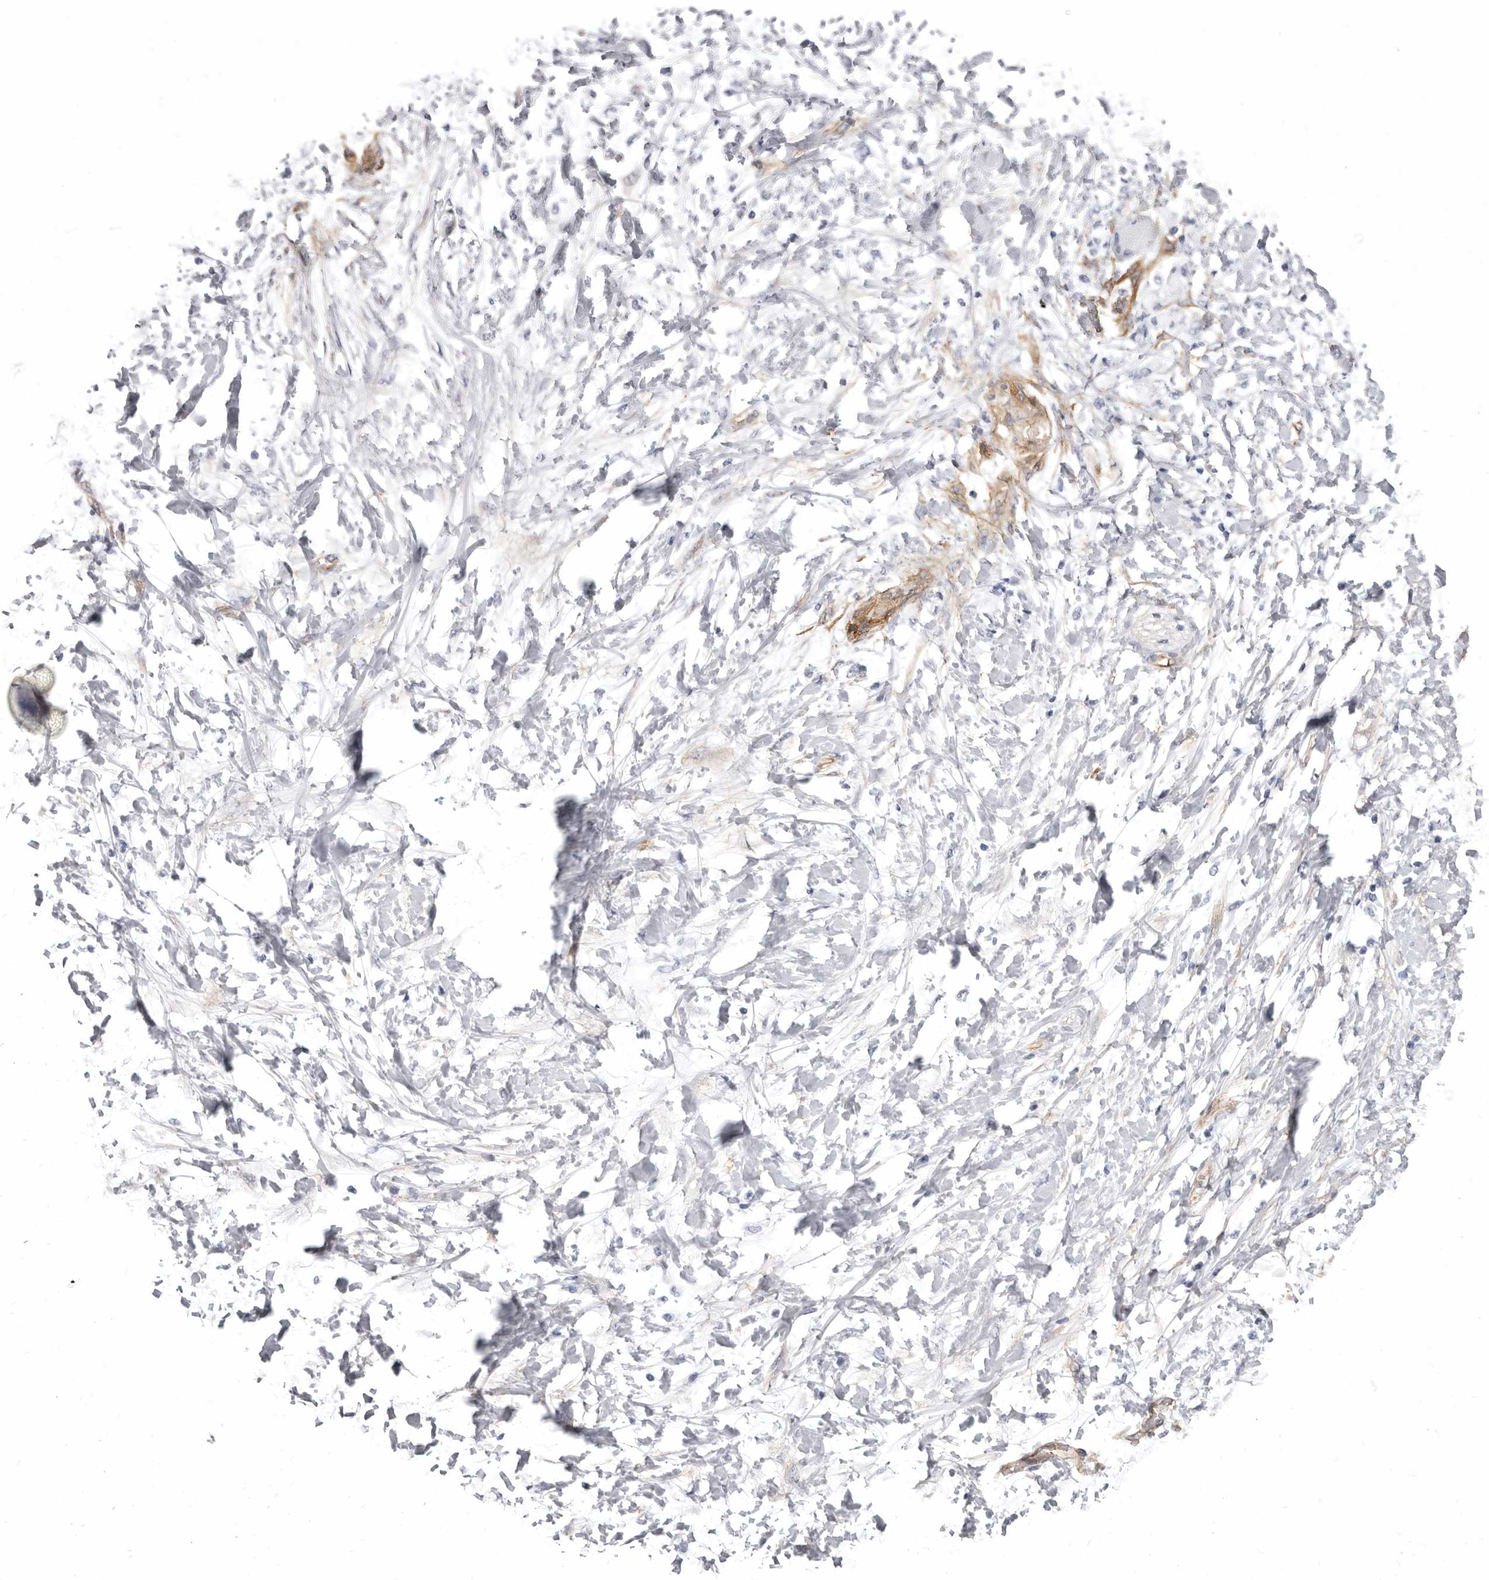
{"staining": {"intensity": "strong", "quantity": "<25%", "location": "cytoplasmic/membranous"}, "tissue": "soft tissue", "cell_type": "Chondrocytes", "image_type": "normal", "snomed": [{"axis": "morphology", "description": "Normal tissue, NOS"}, {"axis": "morphology", "description": "Adenocarcinoma, NOS"}, {"axis": "topography", "description": "Duodenum"}, {"axis": "topography", "description": "Peripheral nerve tissue"}], "caption": "Chondrocytes reveal medium levels of strong cytoplasmic/membranous positivity in about <25% of cells in normal soft tissue.", "gene": "ENAH", "patient": {"sex": "female", "age": 60}}